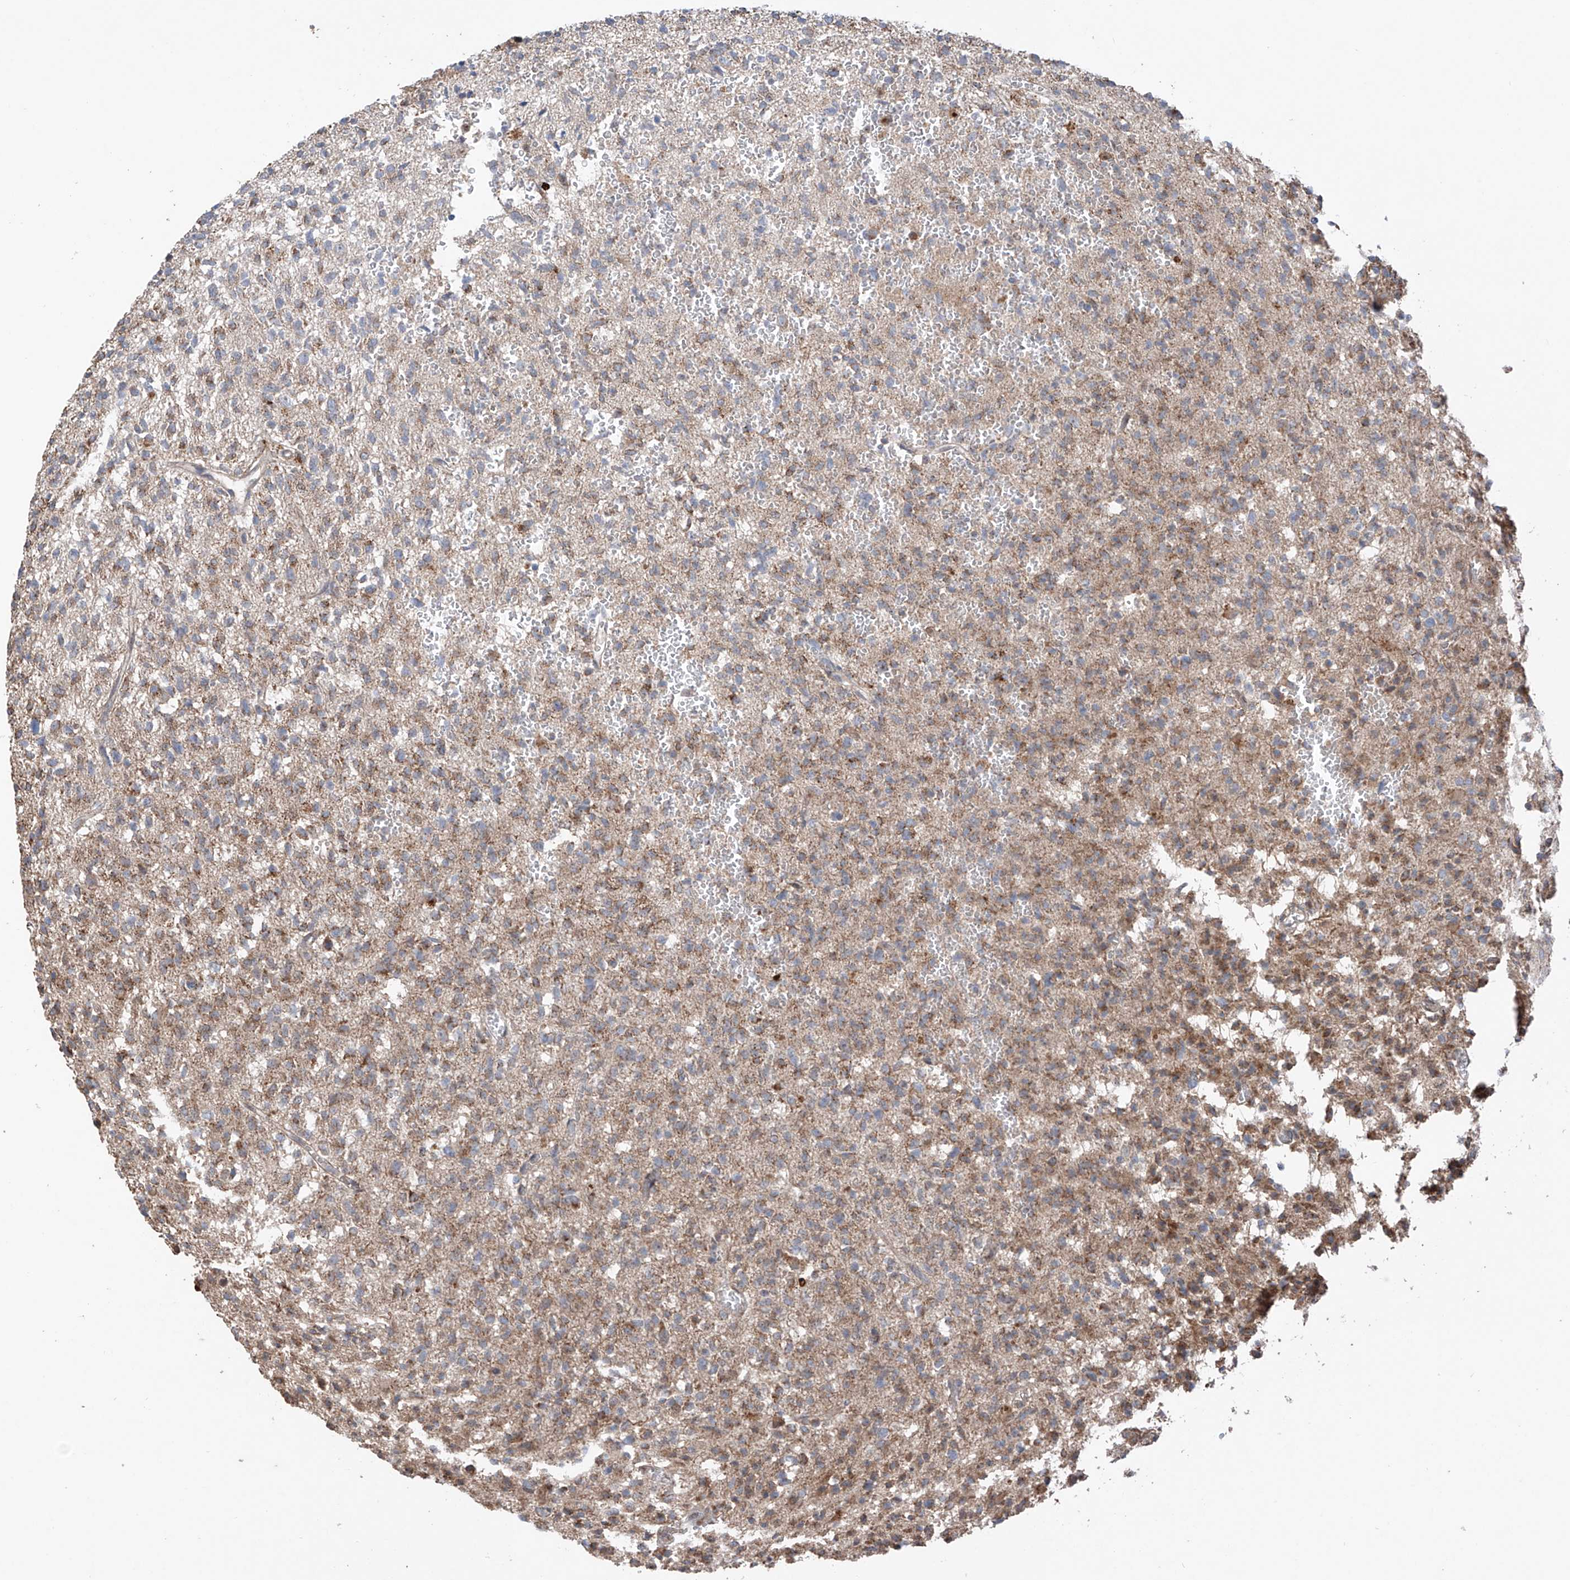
{"staining": {"intensity": "weak", "quantity": ">75%", "location": "cytoplasmic/membranous"}, "tissue": "glioma", "cell_type": "Tumor cells", "image_type": "cancer", "snomed": [{"axis": "morphology", "description": "Glioma, malignant, High grade"}, {"axis": "topography", "description": "Brain"}], "caption": "This is an image of IHC staining of malignant glioma (high-grade), which shows weak positivity in the cytoplasmic/membranous of tumor cells.", "gene": "SAMD3", "patient": {"sex": "female", "age": 57}}